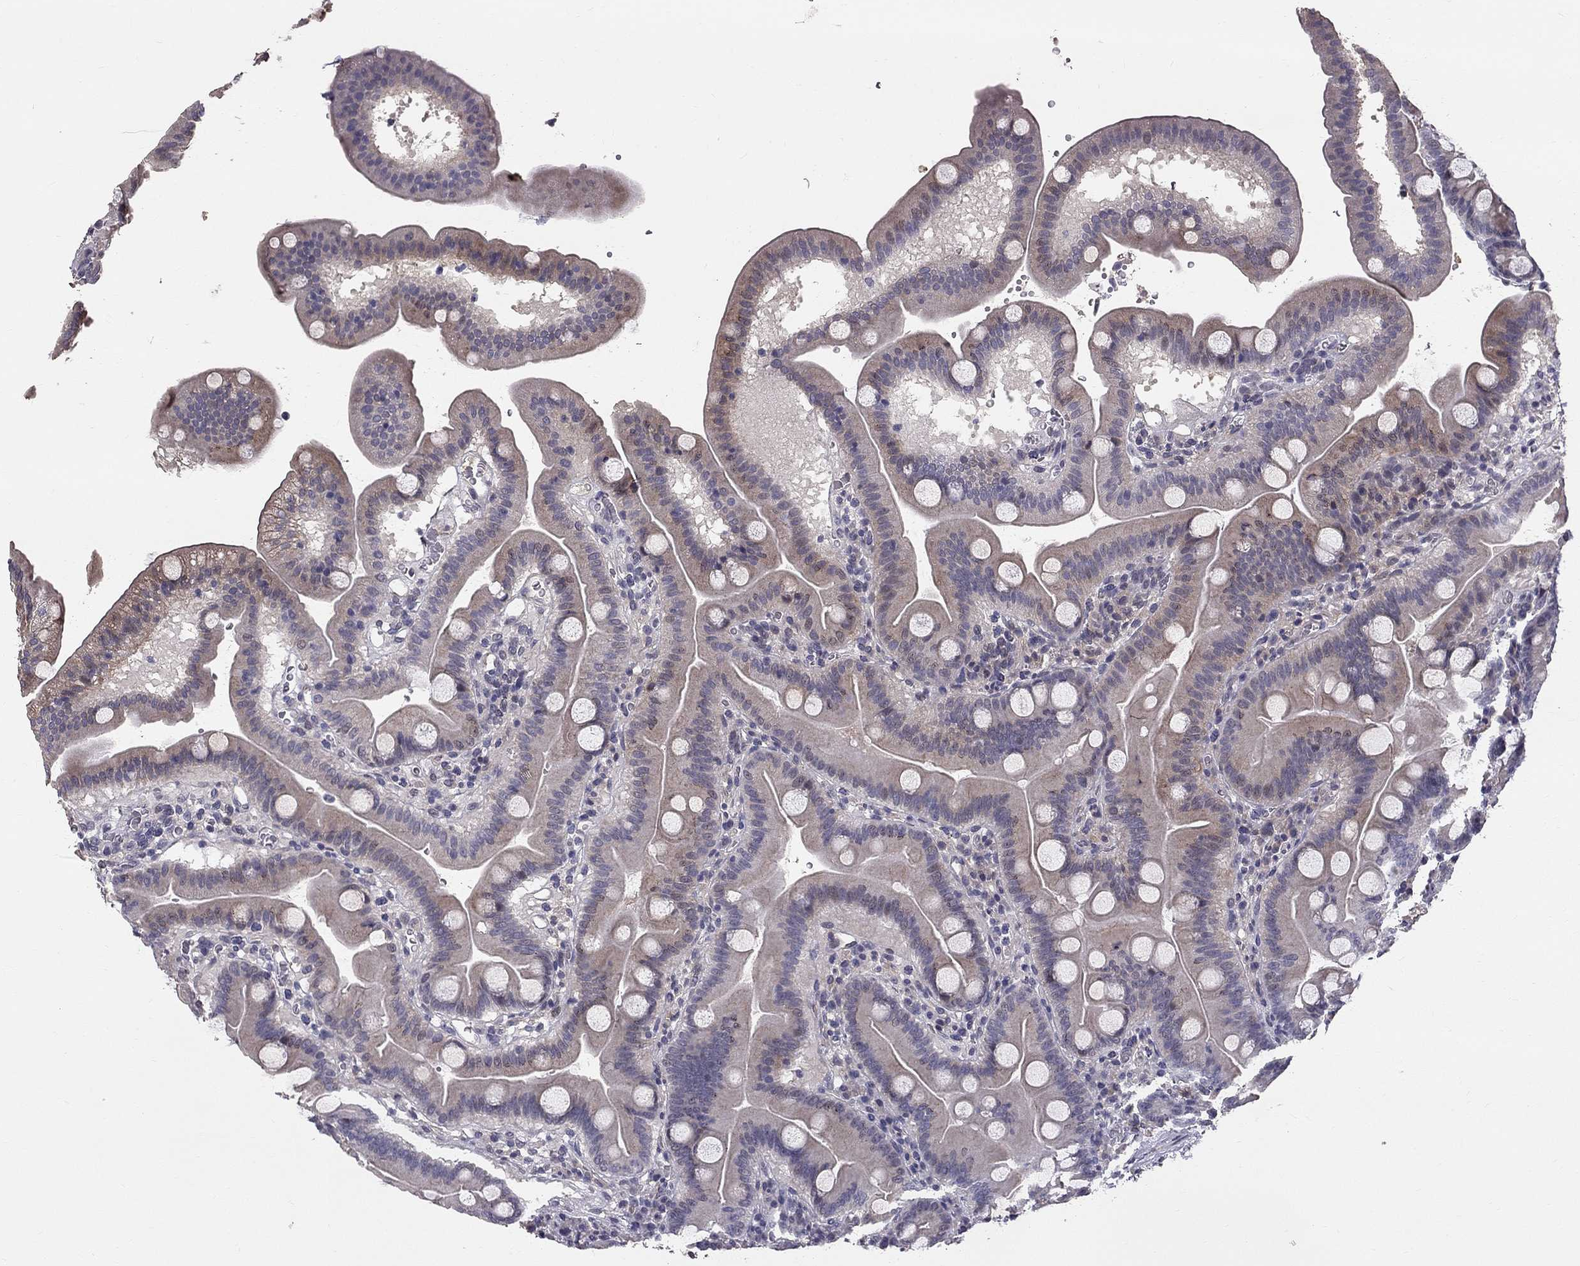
{"staining": {"intensity": "weak", "quantity": "<25%", "location": "cytoplasmic/membranous"}, "tissue": "duodenum", "cell_type": "Glandular cells", "image_type": "normal", "snomed": [{"axis": "morphology", "description": "Normal tissue, NOS"}, {"axis": "topography", "description": "Duodenum"}], "caption": "Immunohistochemical staining of unremarkable human duodenum exhibits no significant staining in glandular cells. Brightfield microscopy of immunohistochemistry stained with DAB (3,3'-diaminobenzidine) (brown) and hematoxylin (blue), captured at high magnification.", "gene": "GJB4", "patient": {"sex": "male", "age": 59}}